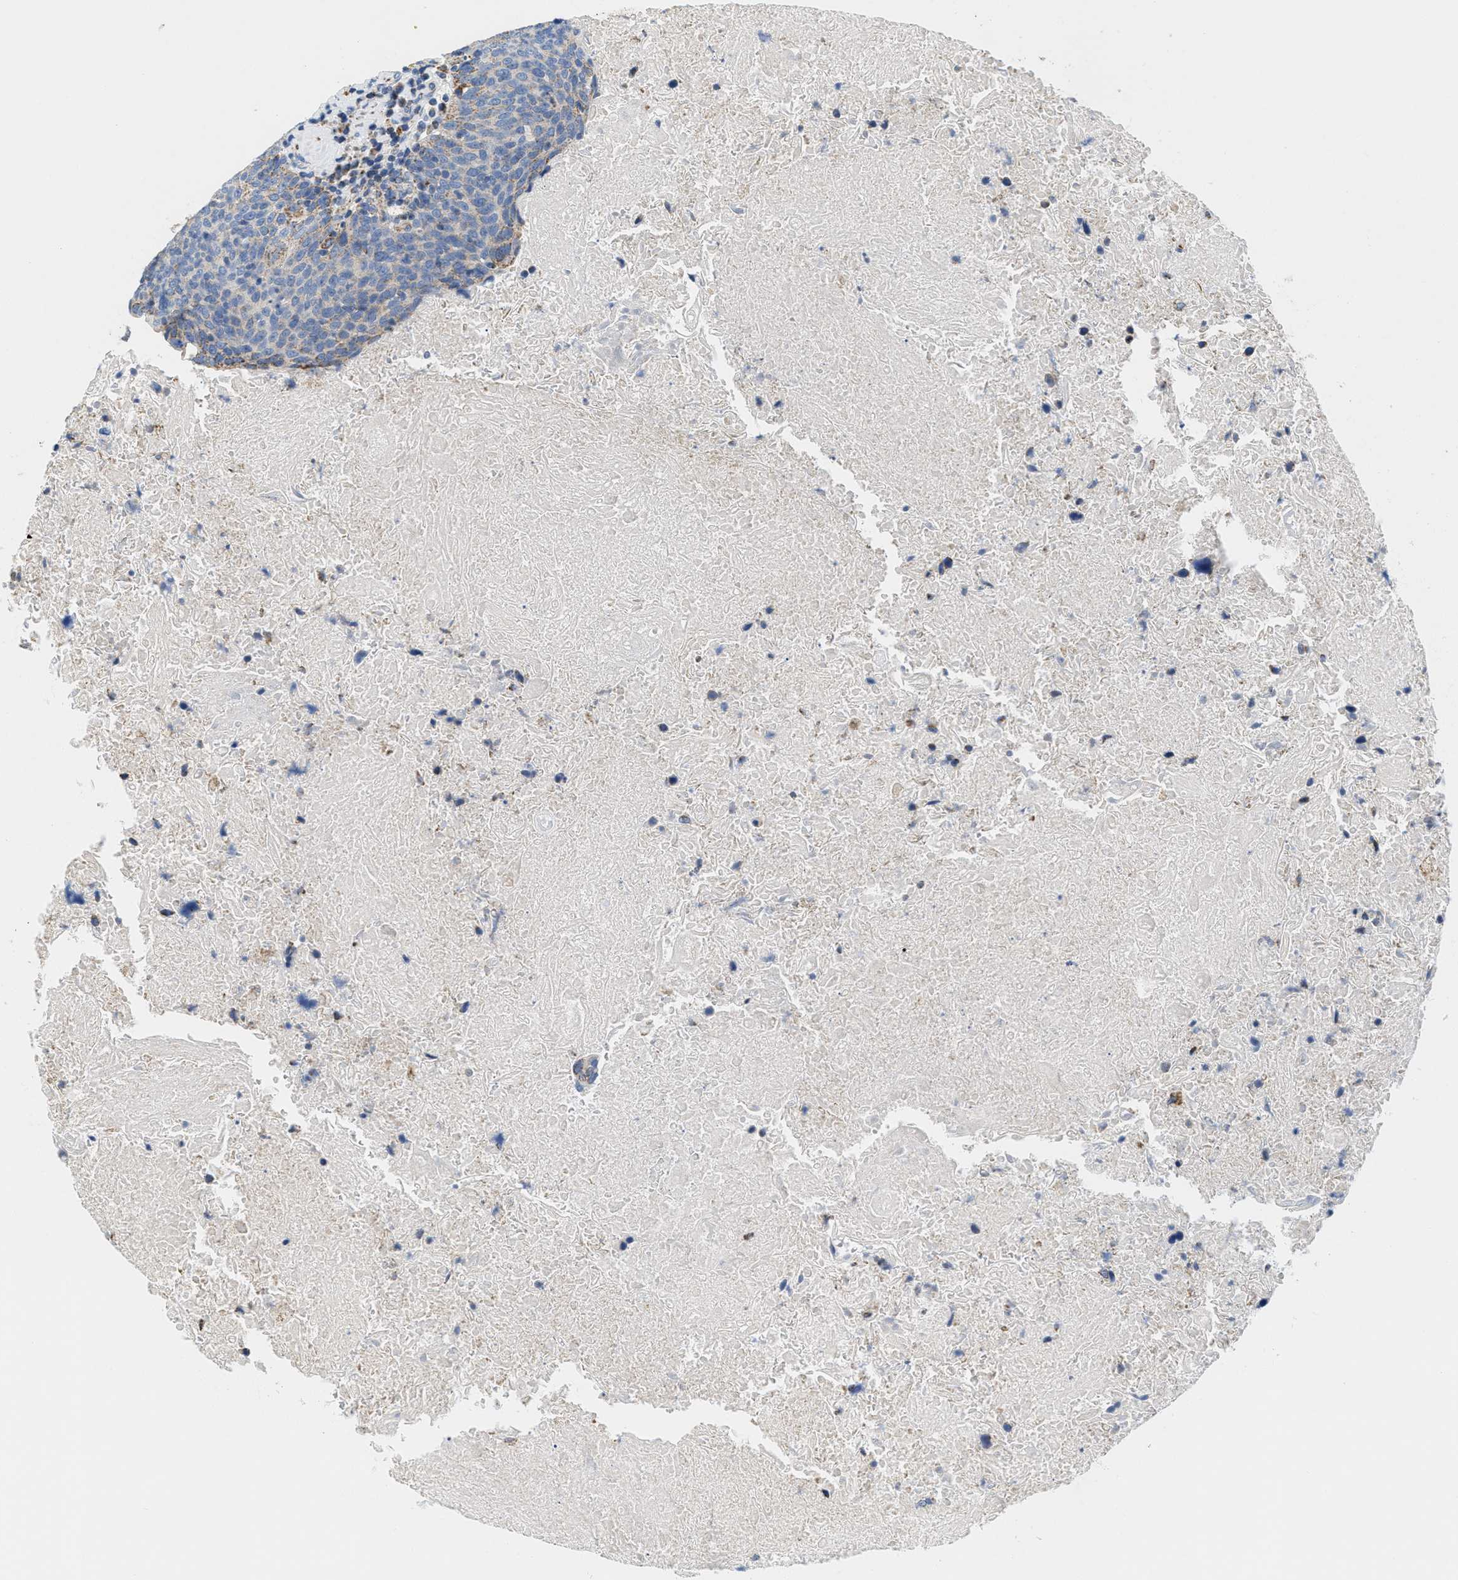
{"staining": {"intensity": "weak", "quantity": "25%-75%", "location": "cytoplasmic/membranous"}, "tissue": "head and neck cancer", "cell_type": "Tumor cells", "image_type": "cancer", "snomed": [{"axis": "morphology", "description": "Squamous cell carcinoma, NOS"}, {"axis": "morphology", "description": "Squamous cell carcinoma, metastatic, NOS"}, {"axis": "topography", "description": "Lymph node"}, {"axis": "topography", "description": "Head-Neck"}], "caption": "Head and neck cancer stained with a brown dye reveals weak cytoplasmic/membranous positive staining in about 25%-75% of tumor cells.", "gene": "KCNJ5", "patient": {"sex": "male", "age": 62}}